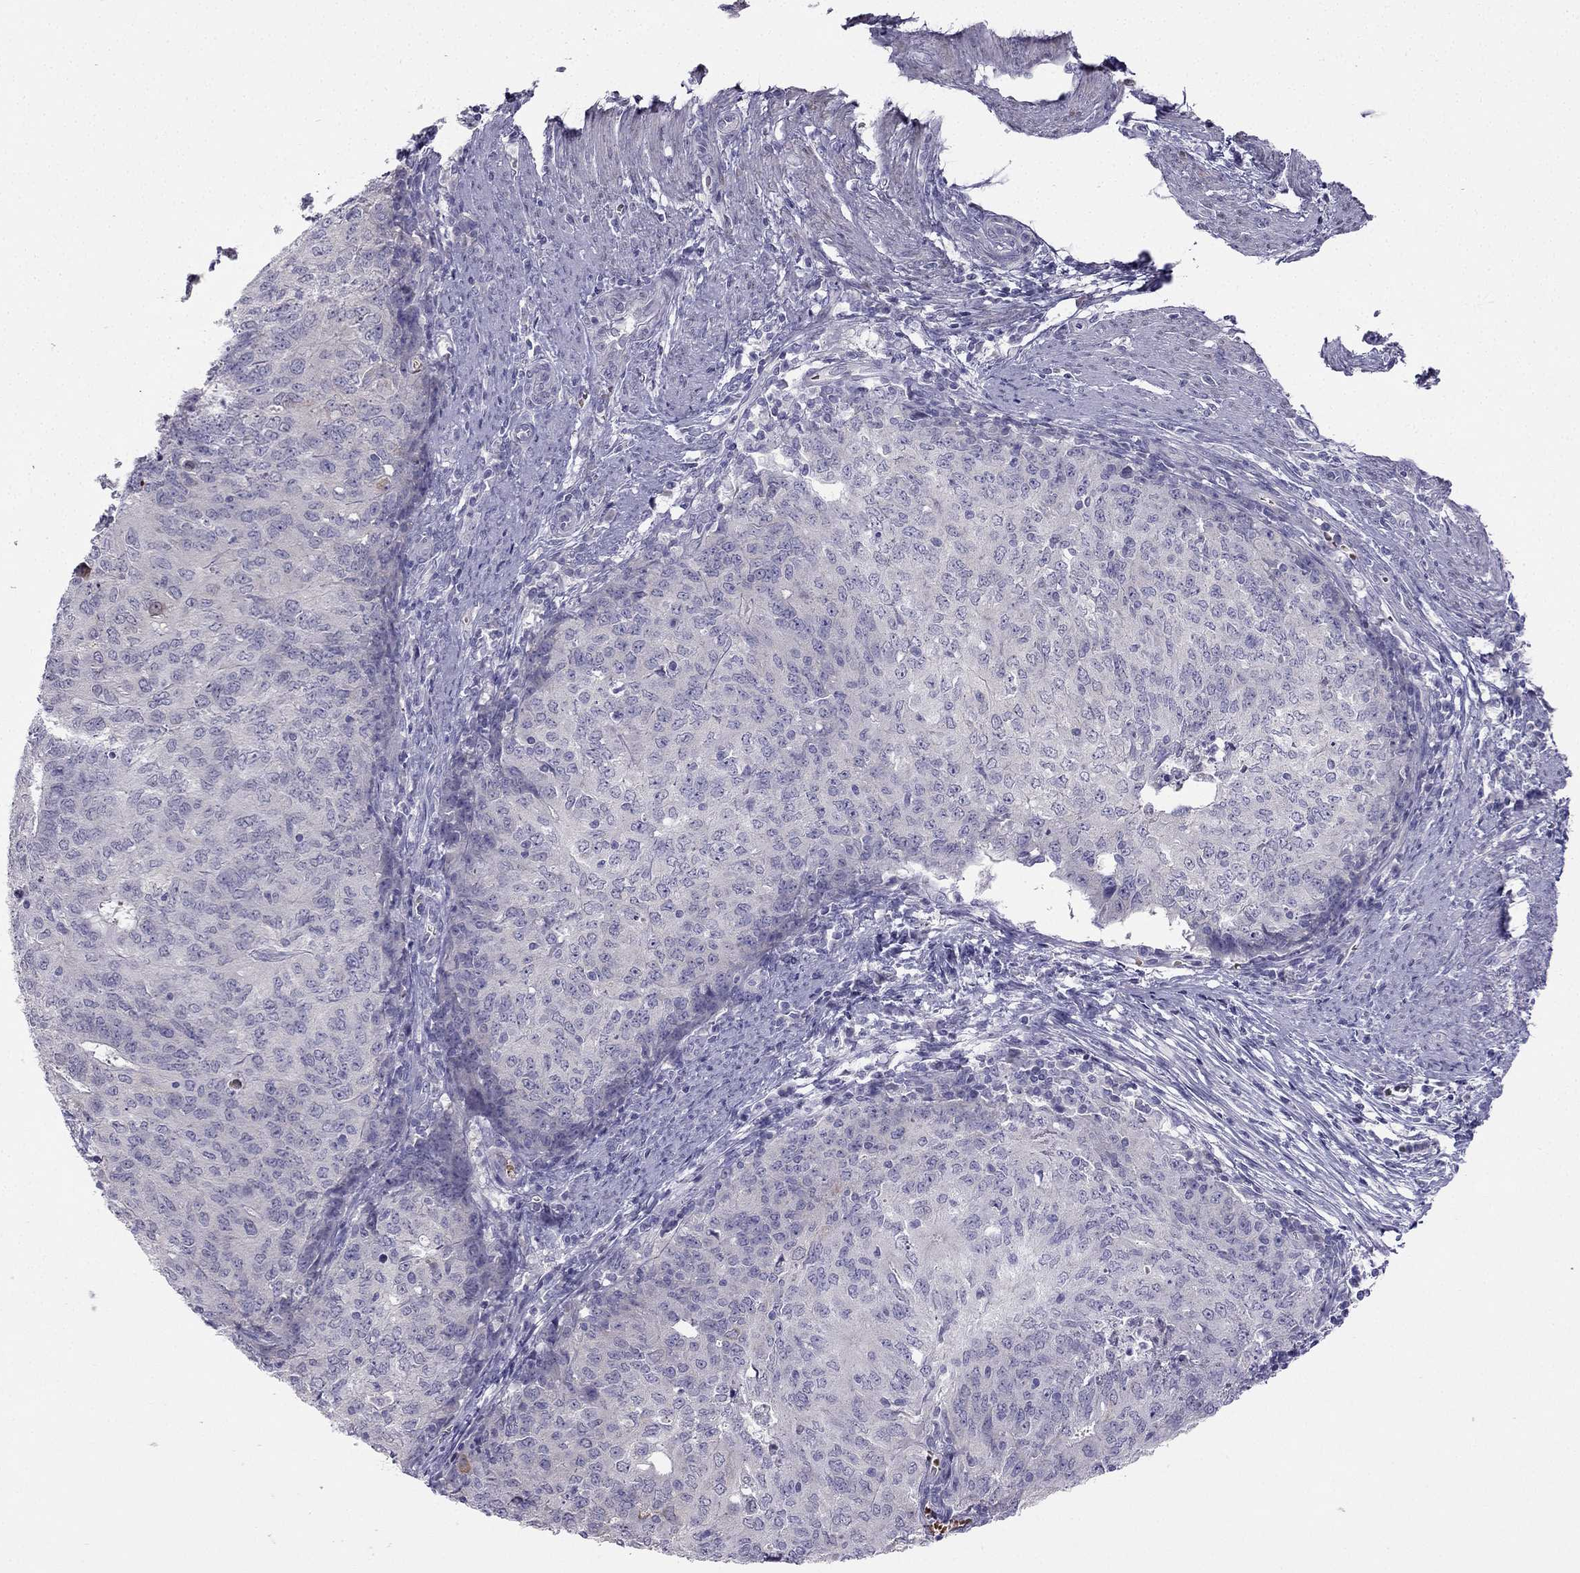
{"staining": {"intensity": "moderate", "quantity": "<25%", "location": "cytoplasmic/membranous"}, "tissue": "endometrial cancer", "cell_type": "Tumor cells", "image_type": "cancer", "snomed": [{"axis": "morphology", "description": "Adenocarcinoma, NOS"}, {"axis": "topography", "description": "Endometrium"}], "caption": "A high-resolution histopathology image shows IHC staining of adenocarcinoma (endometrial), which exhibits moderate cytoplasmic/membranous positivity in approximately <25% of tumor cells.", "gene": "RSPH14", "patient": {"sex": "female", "age": 82}}